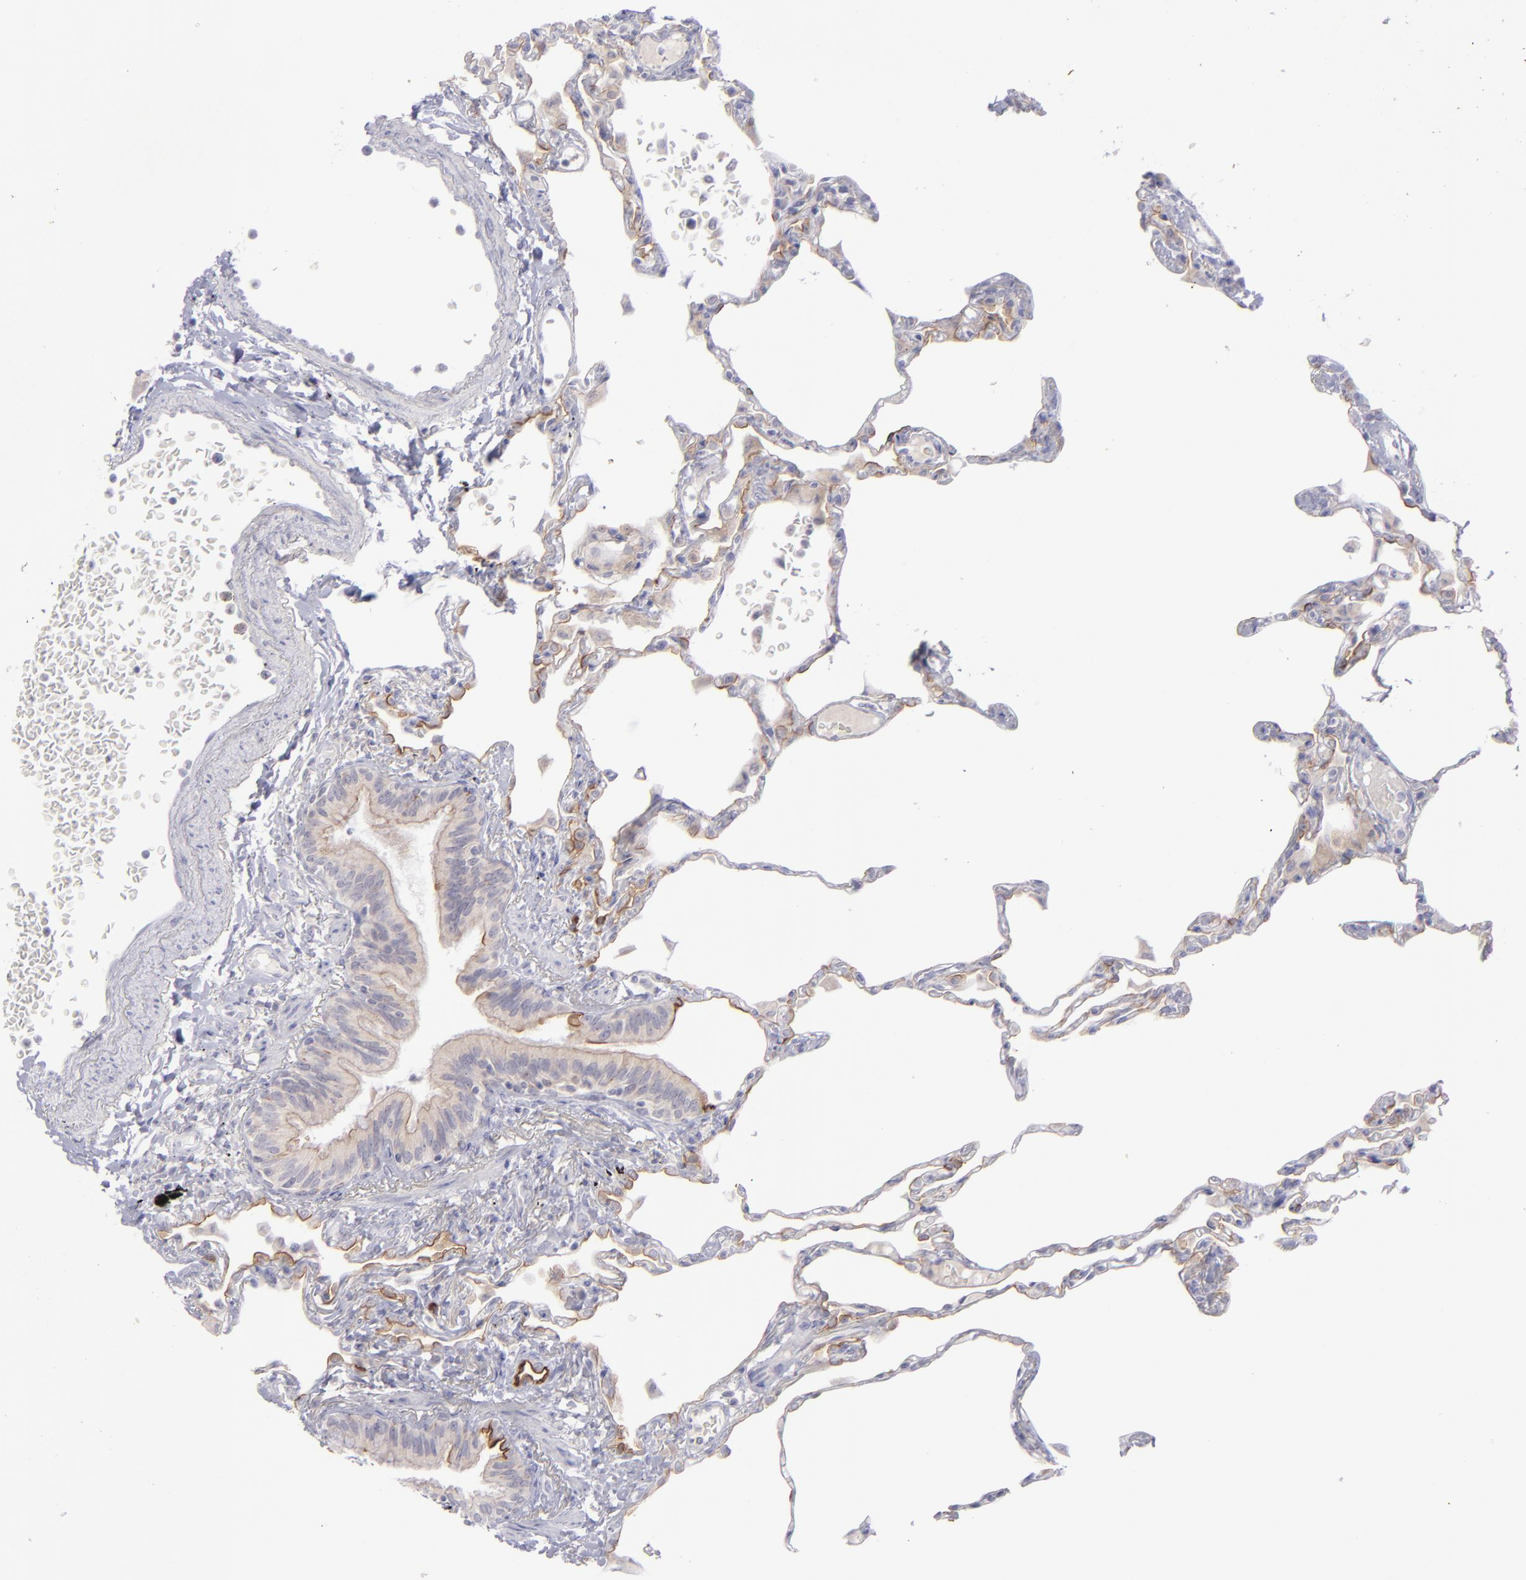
{"staining": {"intensity": "weak", "quantity": ">75%", "location": "cytoplasmic/membranous"}, "tissue": "lung", "cell_type": "Alveolar cells", "image_type": "normal", "snomed": [{"axis": "morphology", "description": "Normal tissue, NOS"}, {"axis": "topography", "description": "Lung"}], "caption": "Protein staining of normal lung displays weak cytoplasmic/membranous staining in approximately >75% of alveolar cells.", "gene": "EVPL", "patient": {"sex": "female", "age": 49}}